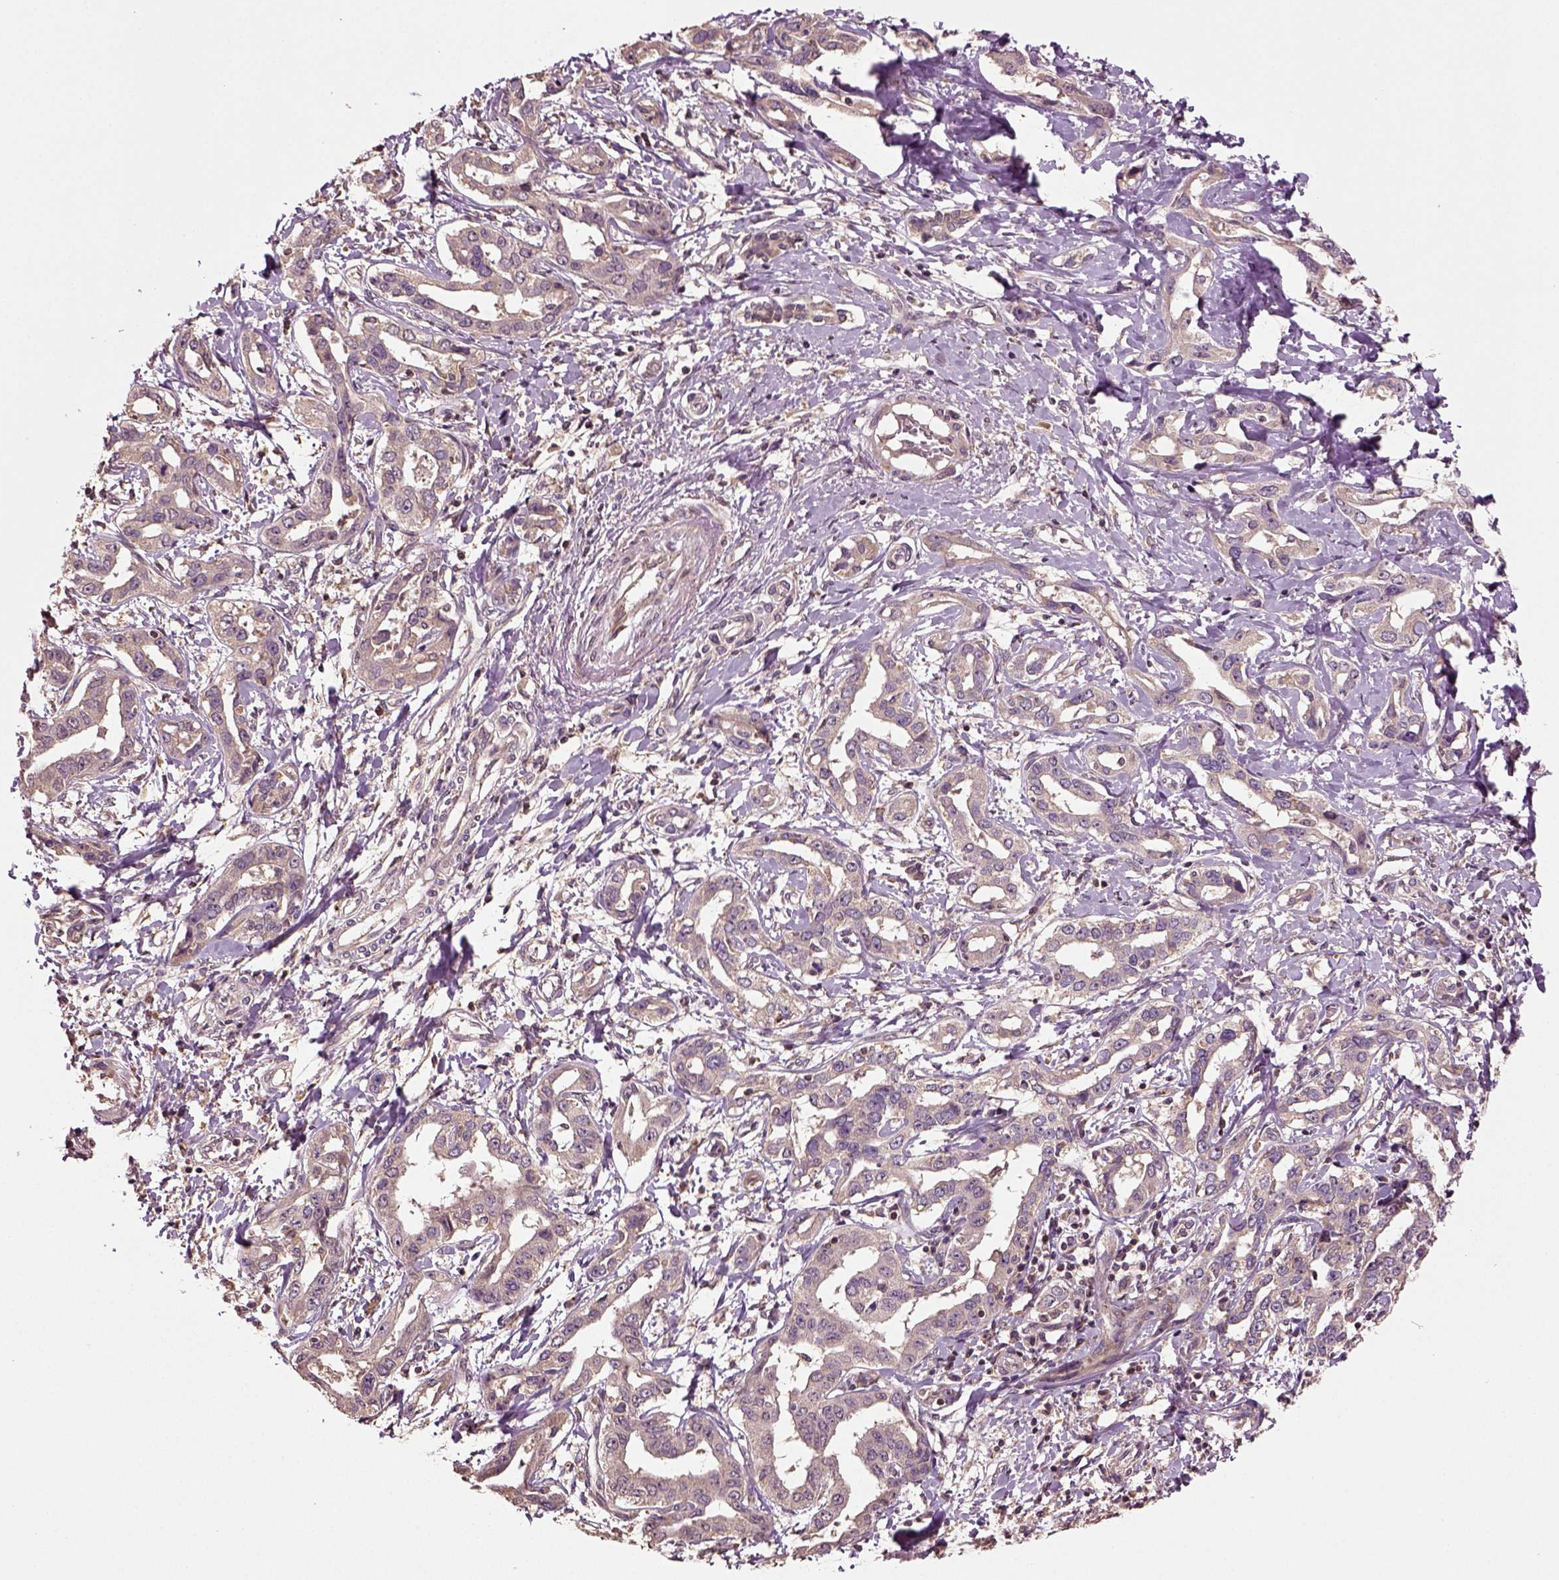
{"staining": {"intensity": "weak", "quantity": ">75%", "location": "cytoplasmic/membranous"}, "tissue": "liver cancer", "cell_type": "Tumor cells", "image_type": "cancer", "snomed": [{"axis": "morphology", "description": "Cholangiocarcinoma"}, {"axis": "topography", "description": "Liver"}], "caption": "Immunohistochemical staining of human liver cholangiocarcinoma demonstrates low levels of weak cytoplasmic/membranous staining in approximately >75% of tumor cells.", "gene": "ERV3-1", "patient": {"sex": "male", "age": 59}}